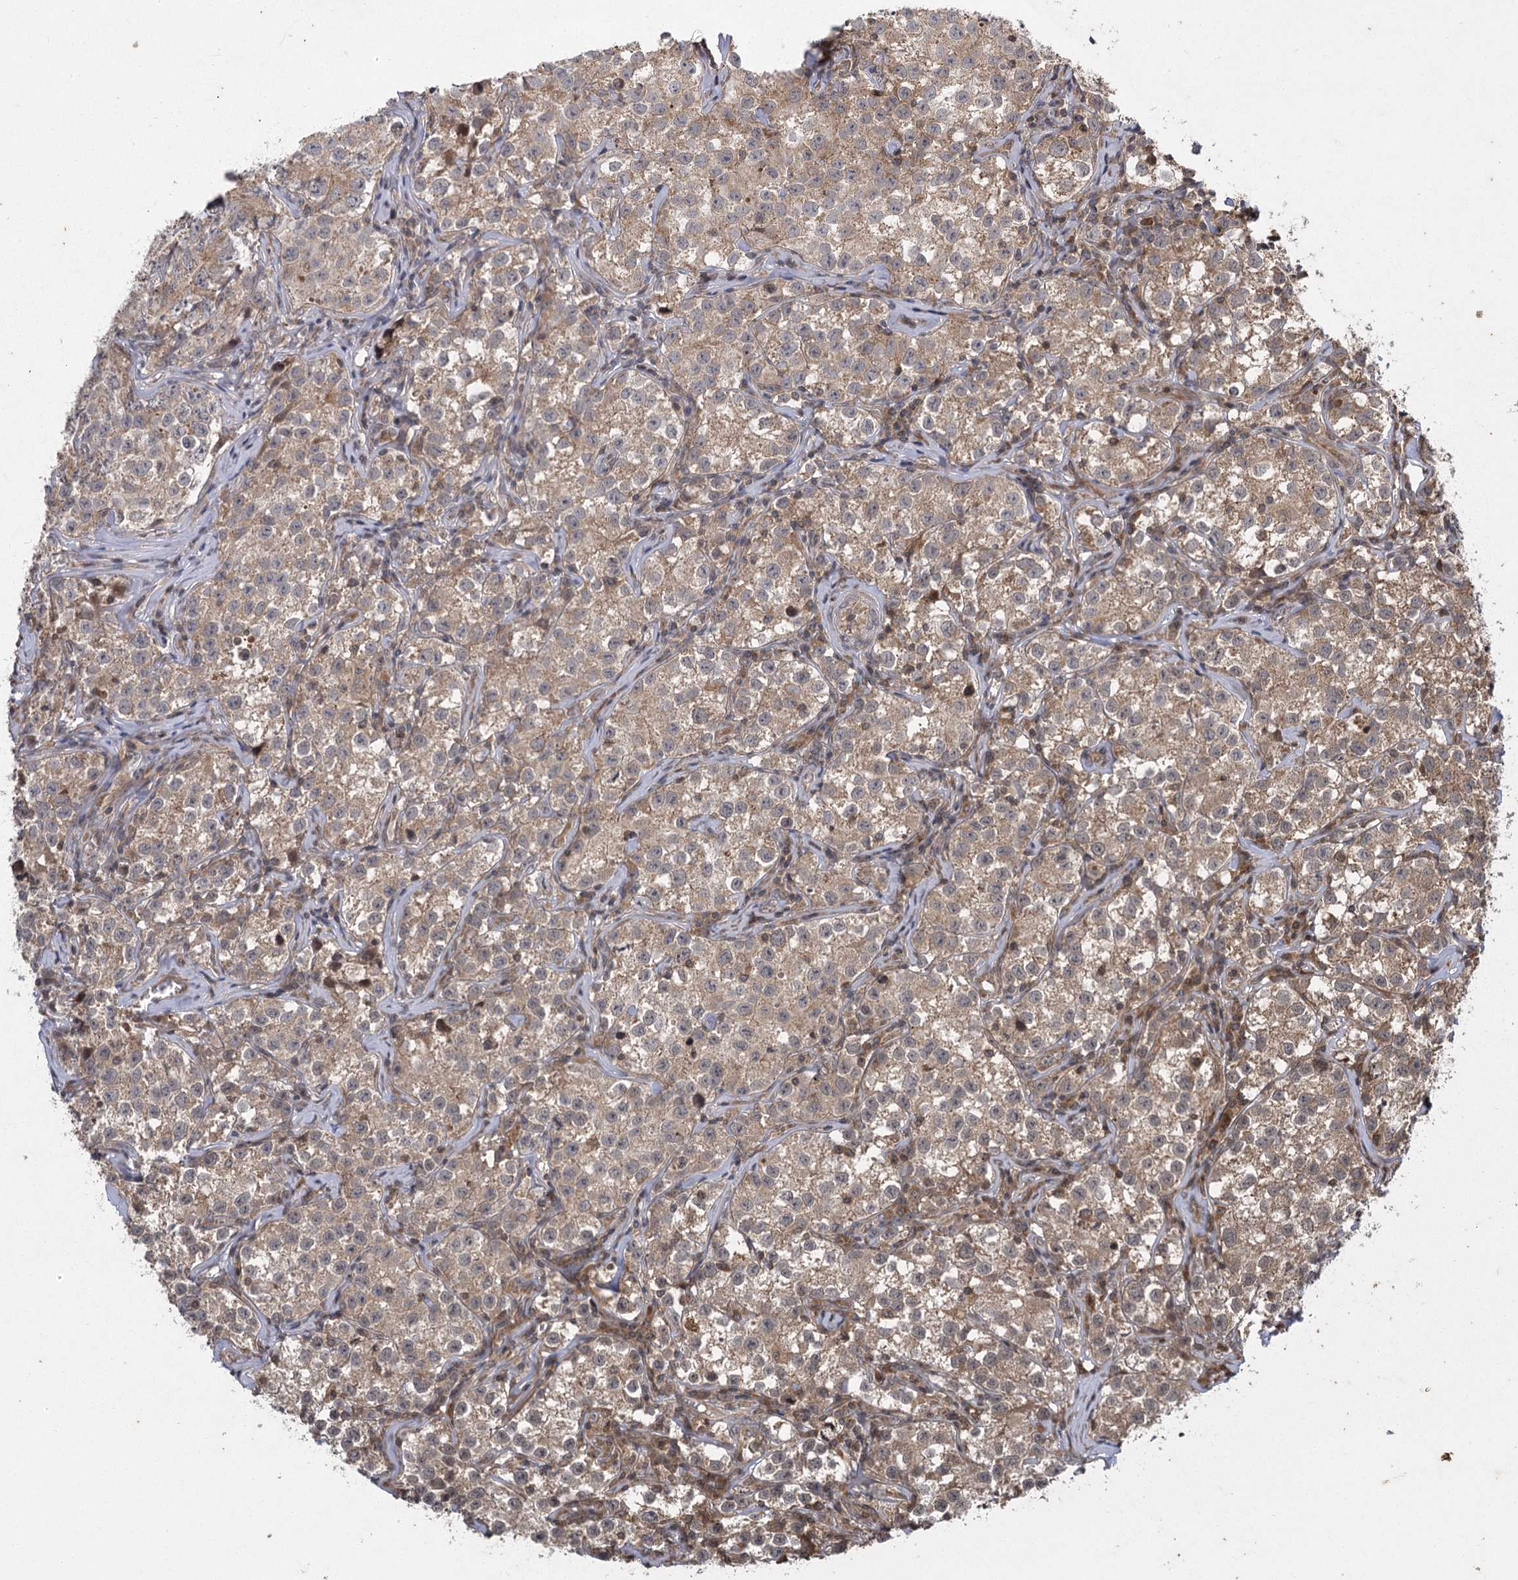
{"staining": {"intensity": "weak", "quantity": "25%-75%", "location": "cytoplasmic/membranous"}, "tissue": "testis cancer", "cell_type": "Tumor cells", "image_type": "cancer", "snomed": [{"axis": "morphology", "description": "Seminoma, NOS"}, {"axis": "morphology", "description": "Carcinoma, Embryonal, NOS"}, {"axis": "topography", "description": "Testis"}], "caption": "This photomicrograph displays immunohistochemistry (IHC) staining of human testis cancer (embryonal carcinoma), with low weak cytoplasmic/membranous staining in about 25%-75% of tumor cells.", "gene": "IL11RA", "patient": {"sex": "male", "age": 43}}